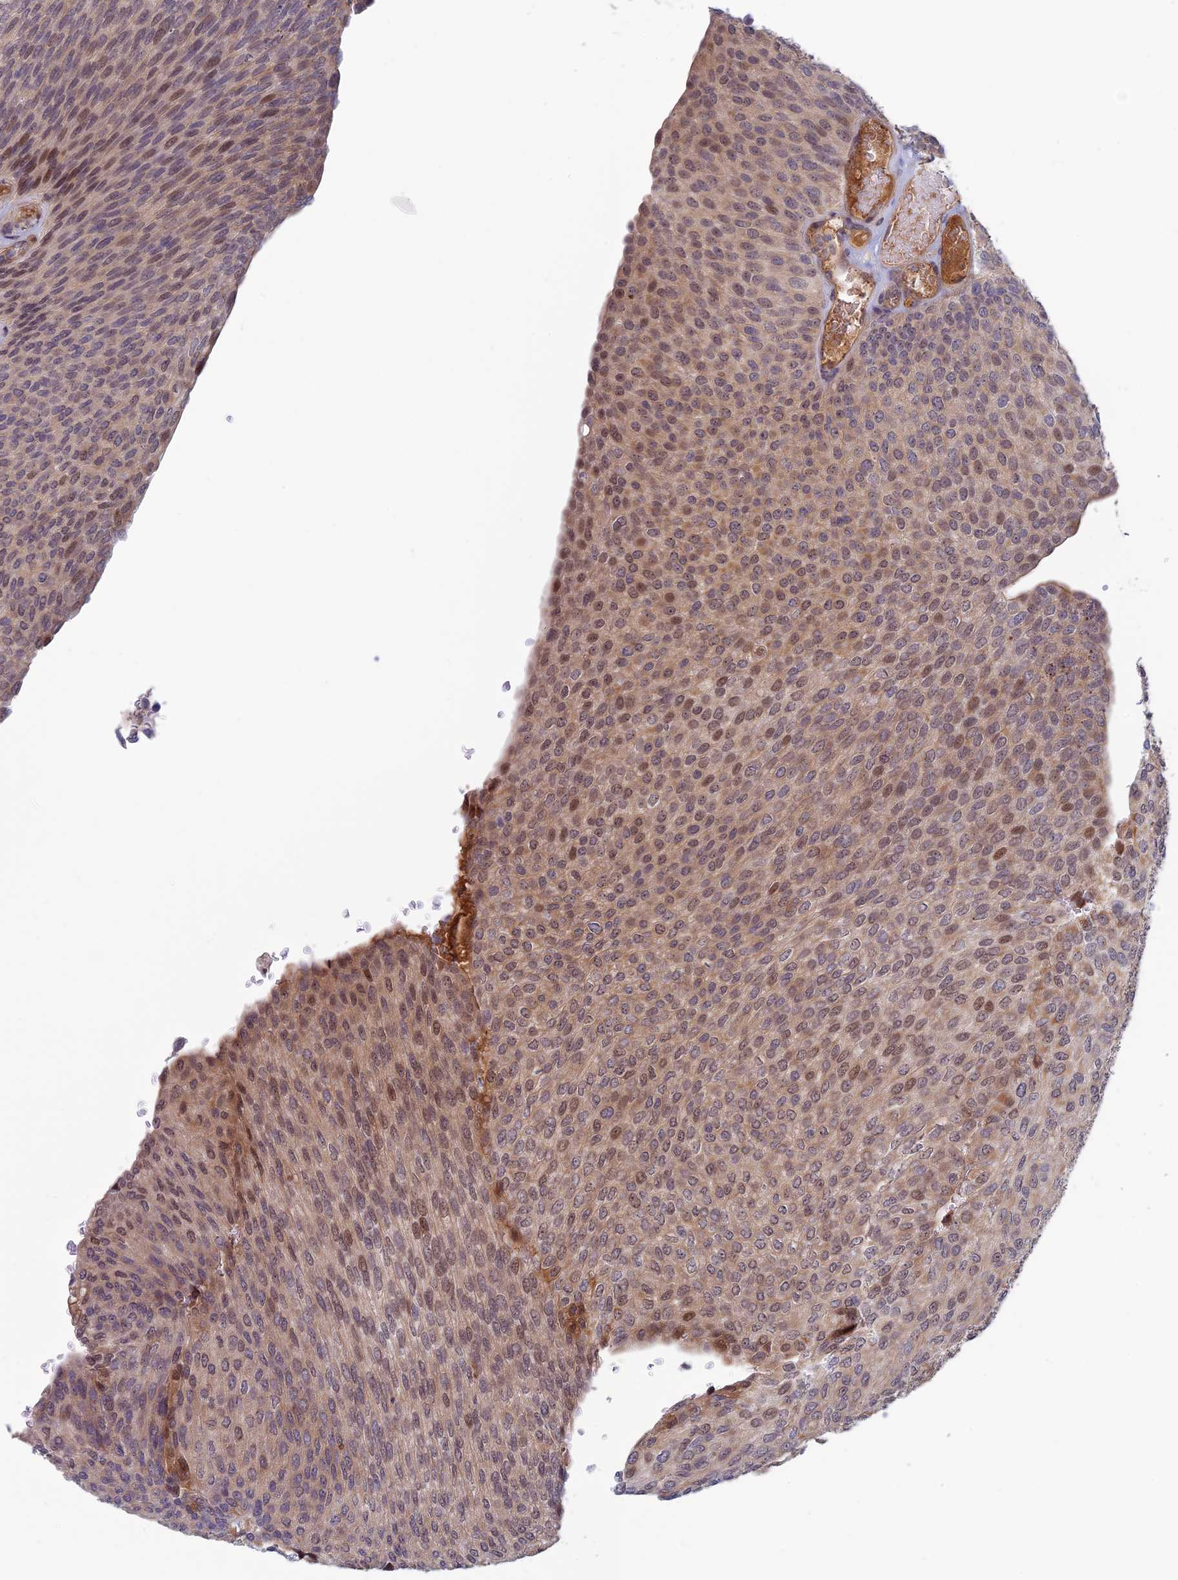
{"staining": {"intensity": "moderate", "quantity": "25%-75%", "location": "cytoplasmic/membranous,nuclear"}, "tissue": "urothelial cancer", "cell_type": "Tumor cells", "image_type": "cancer", "snomed": [{"axis": "morphology", "description": "Urothelial carcinoma, High grade"}, {"axis": "topography", "description": "Urinary bladder"}], "caption": "Immunohistochemical staining of human high-grade urothelial carcinoma exhibits medium levels of moderate cytoplasmic/membranous and nuclear expression in approximately 25%-75% of tumor cells.", "gene": "FADS1", "patient": {"sex": "female", "age": 79}}